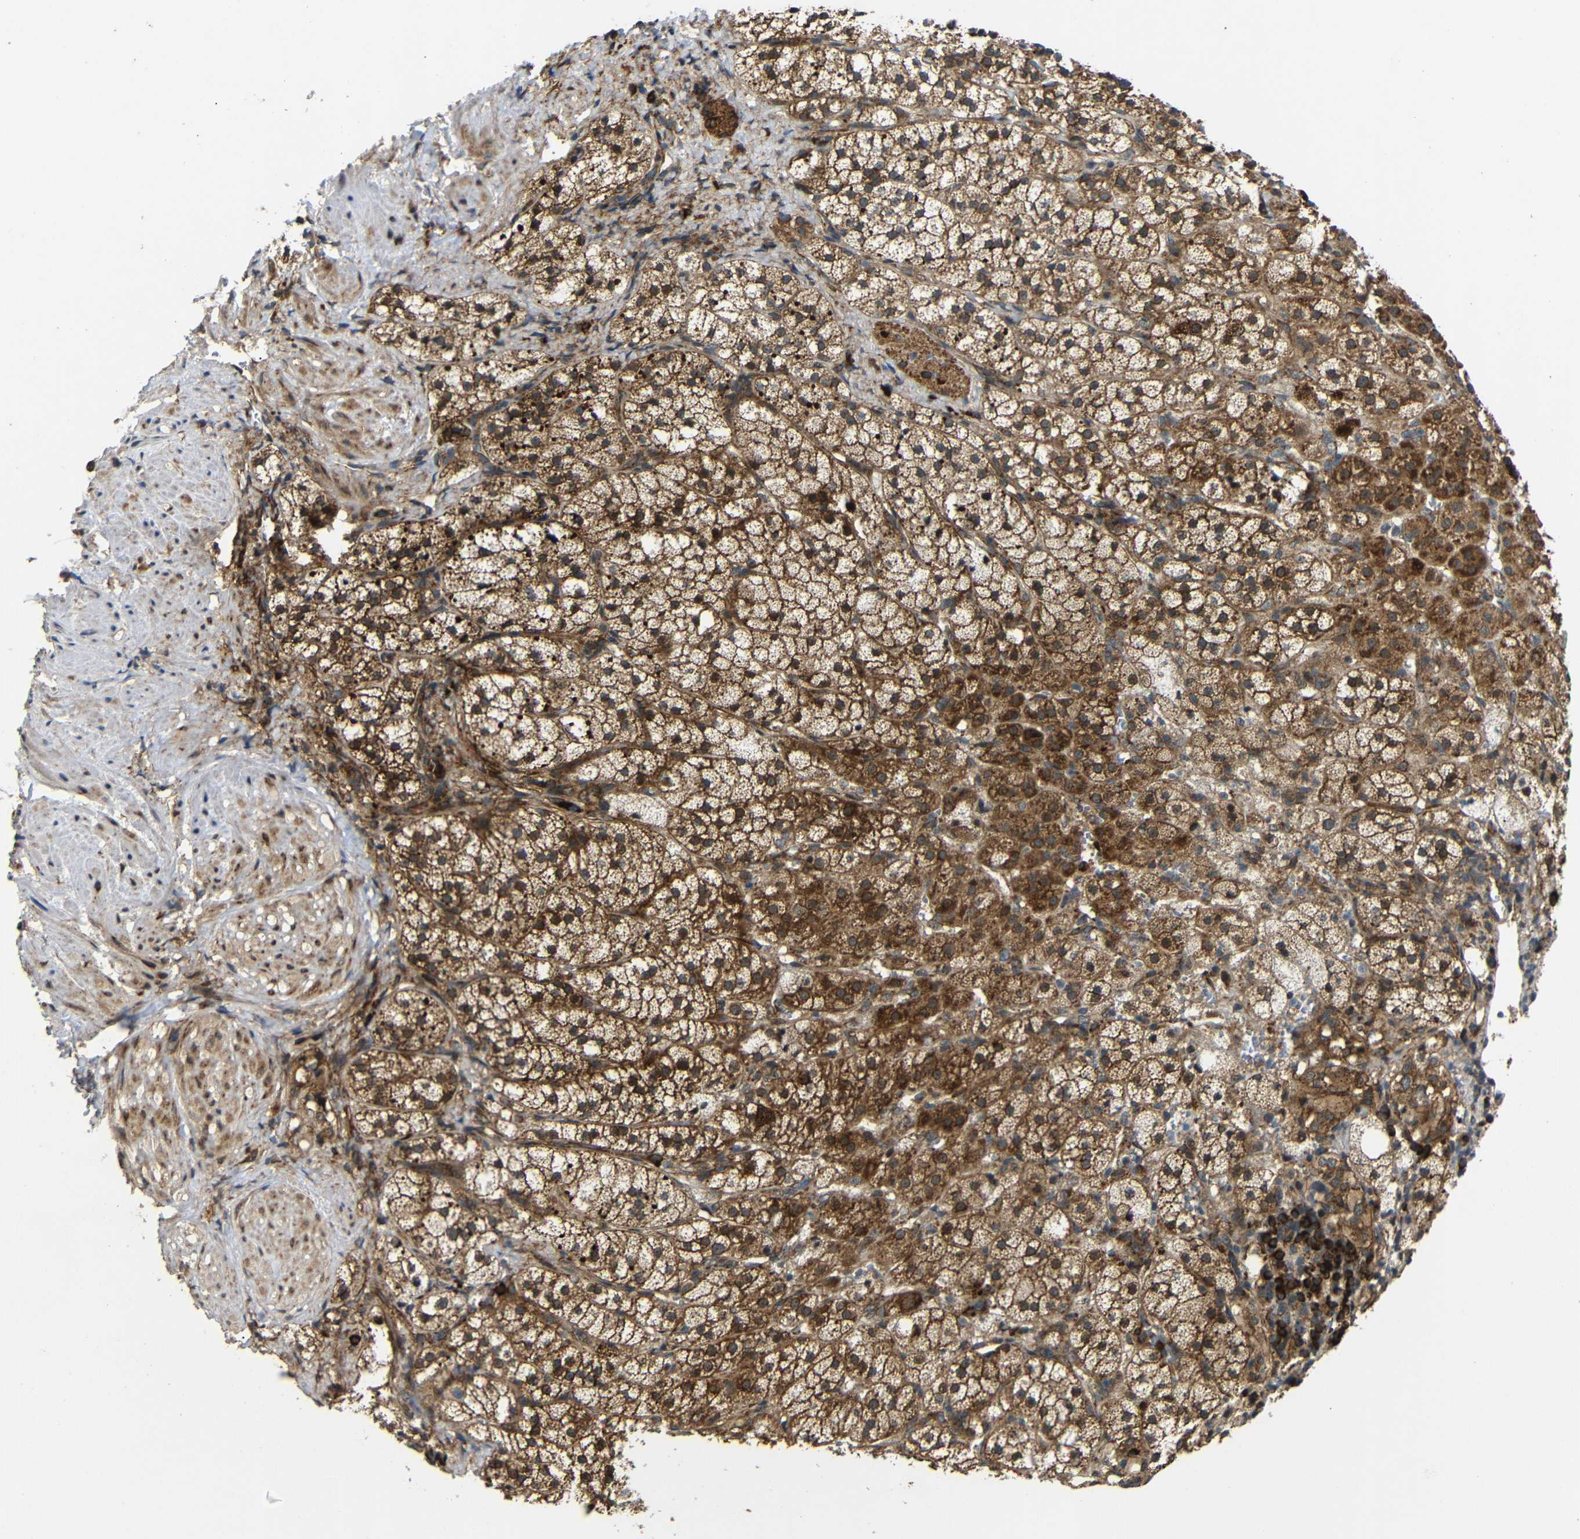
{"staining": {"intensity": "strong", "quantity": ">75%", "location": "cytoplasmic/membranous"}, "tissue": "adrenal gland", "cell_type": "Glandular cells", "image_type": "normal", "snomed": [{"axis": "morphology", "description": "Normal tissue, NOS"}, {"axis": "topography", "description": "Adrenal gland"}], "caption": "IHC of benign adrenal gland demonstrates high levels of strong cytoplasmic/membranous expression in about >75% of glandular cells. (DAB (3,3'-diaminobenzidine) IHC, brown staining for protein, blue staining for nuclei).", "gene": "KANK4", "patient": {"sex": "male", "age": 56}}